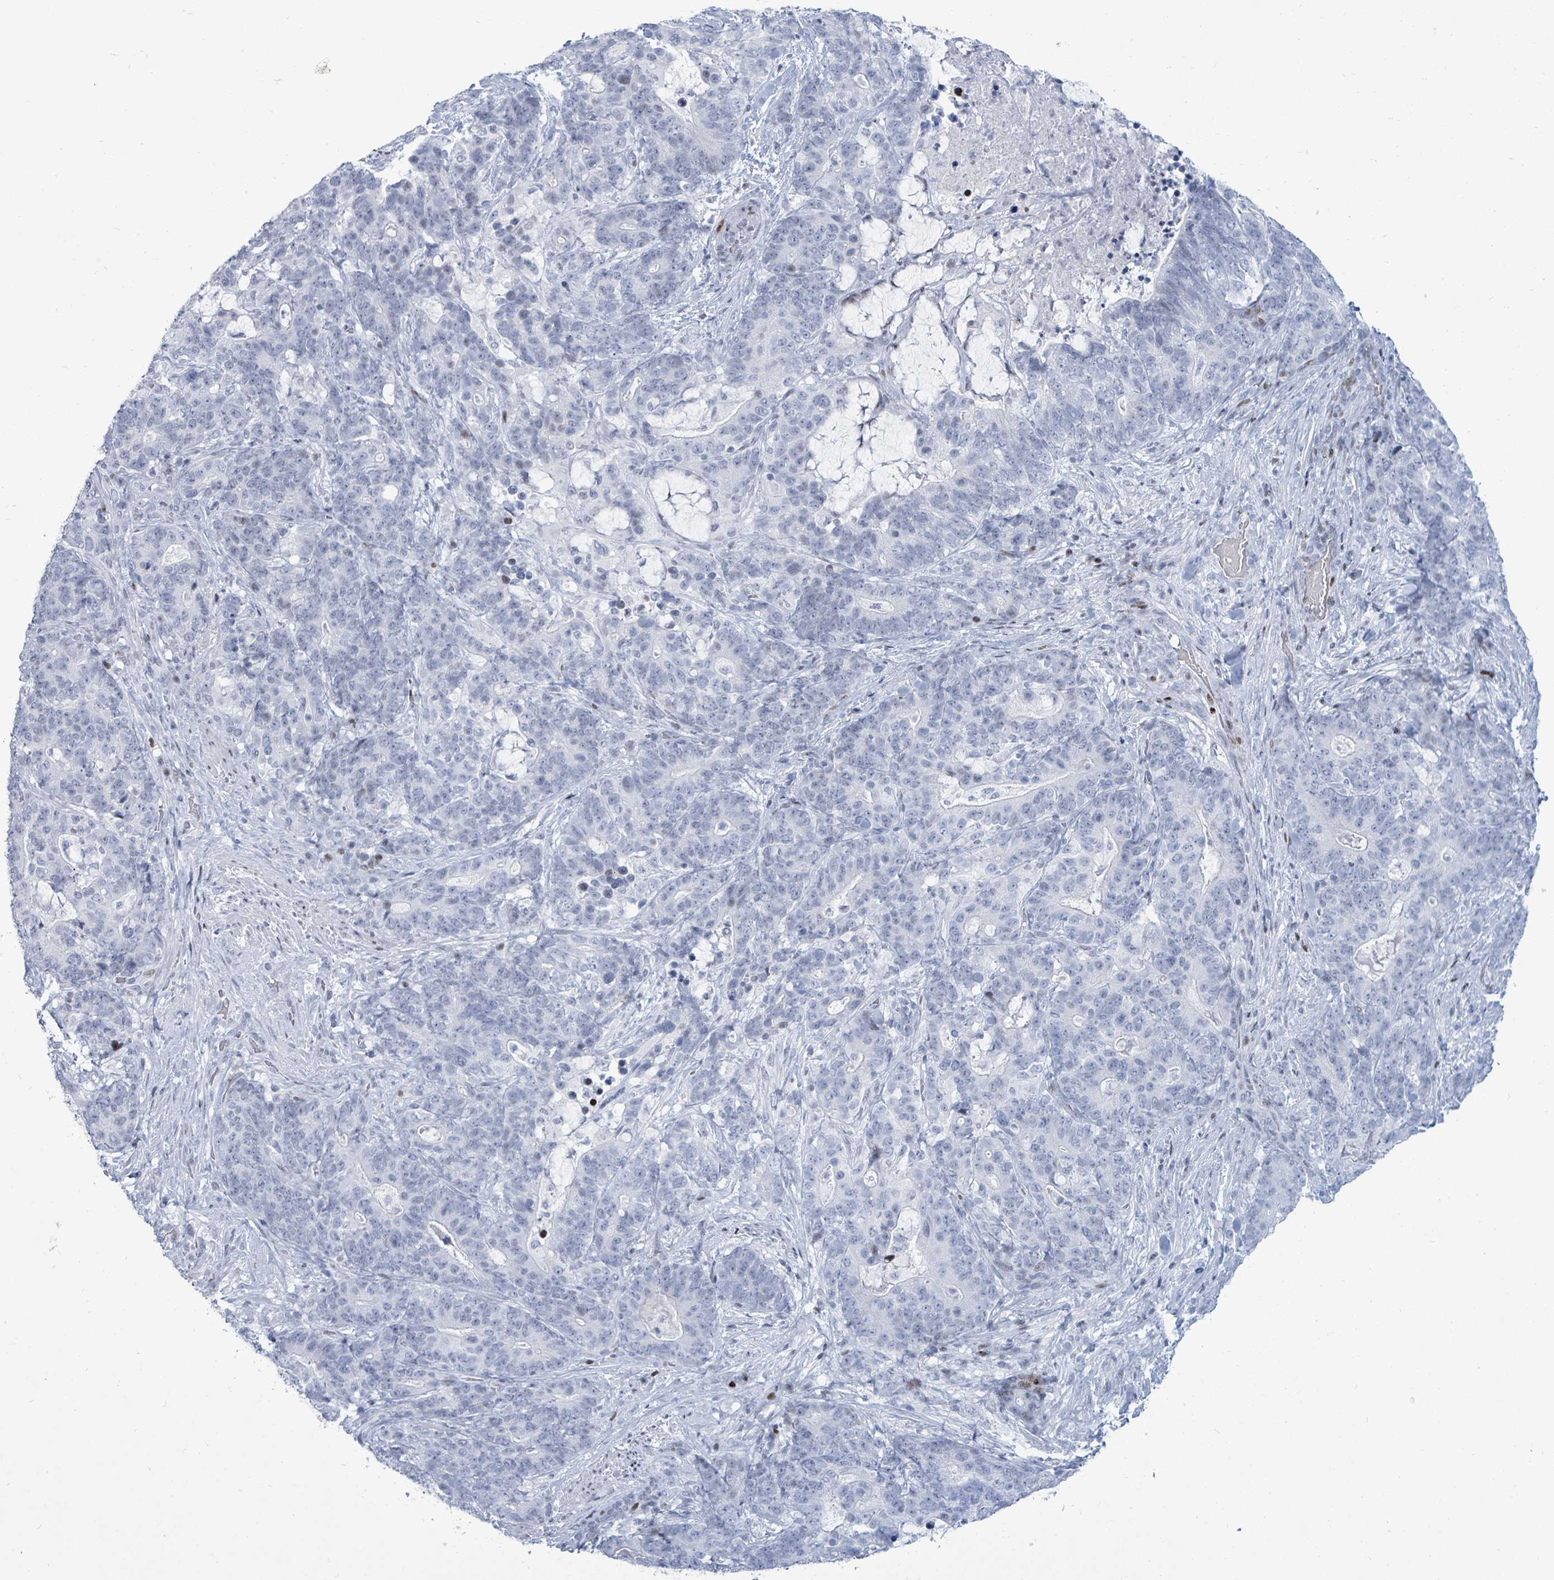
{"staining": {"intensity": "negative", "quantity": "none", "location": "none"}, "tissue": "stomach cancer", "cell_type": "Tumor cells", "image_type": "cancer", "snomed": [{"axis": "morphology", "description": "Normal tissue, NOS"}, {"axis": "morphology", "description": "Adenocarcinoma, NOS"}, {"axis": "topography", "description": "Stomach"}], "caption": "This is an immunohistochemistry (IHC) photomicrograph of stomach cancer (adenocarcinoma). There is no staining in tumor cells.", "gene": "MALL", "patient": {"sex": "female", "age": 64}}